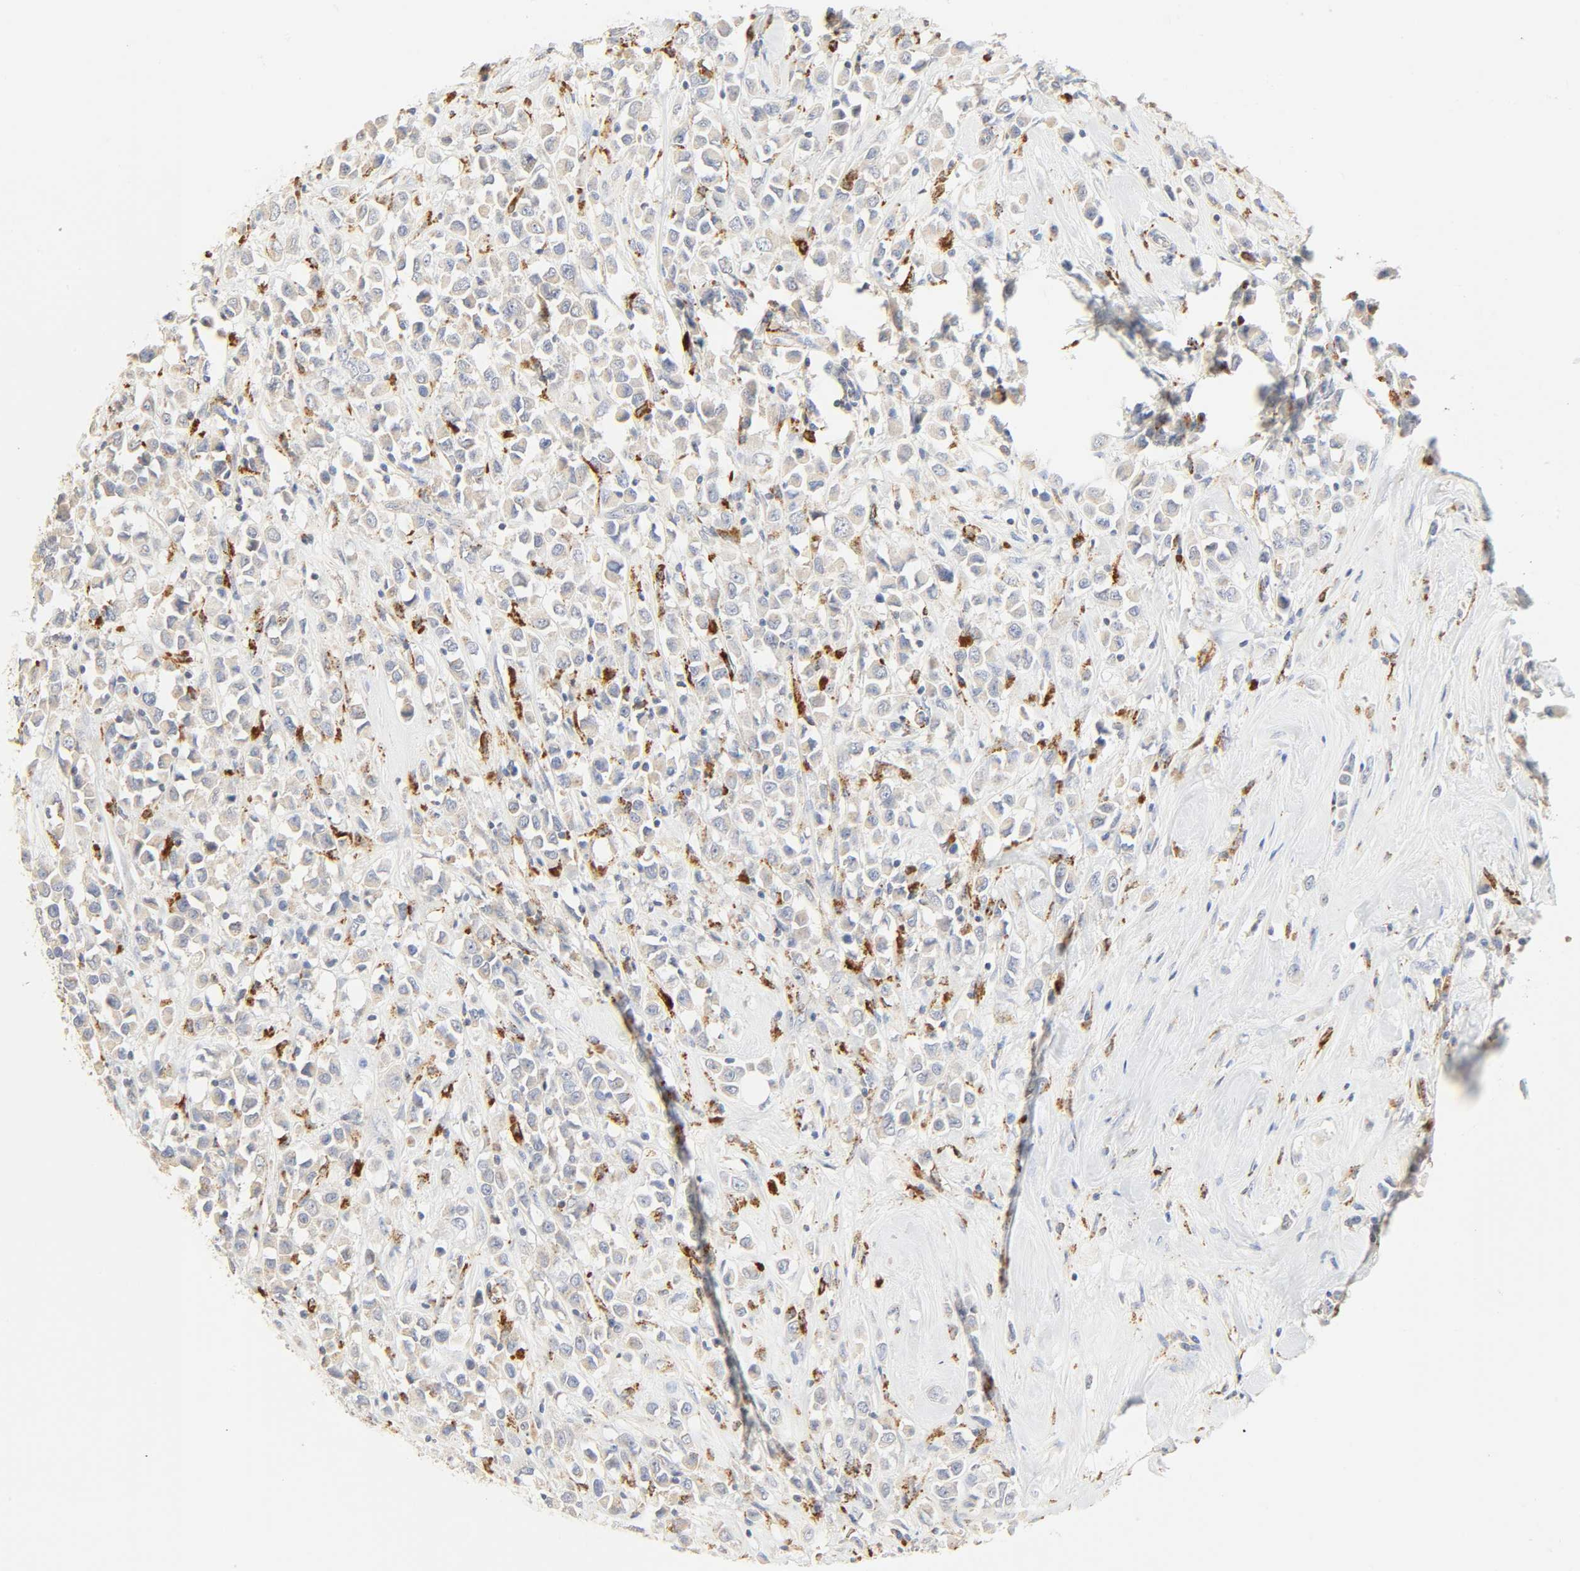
{"staining": {"intensity": "negative", "quantity": "none", "location": "none"}, "tissue": "breast cancer", "cell_type": "Tumor cells", "image_type": "cancer", "snomed": [{"axis": "morphology", "description": "Duct carcinoma"}, {"axis": "topography", "description": "Breast"}], "caption": "High magnification brightfield microscopy of infiltrating ductal carcinoma (breast) stained with DAB (3,3'-diaminobenzidine) (brown) and counterstained with hematoxylin (blue): tumor cells show no significant positivity.", "gene": "CAMK2A", "patient": {"sex": "female", "age": 61}}